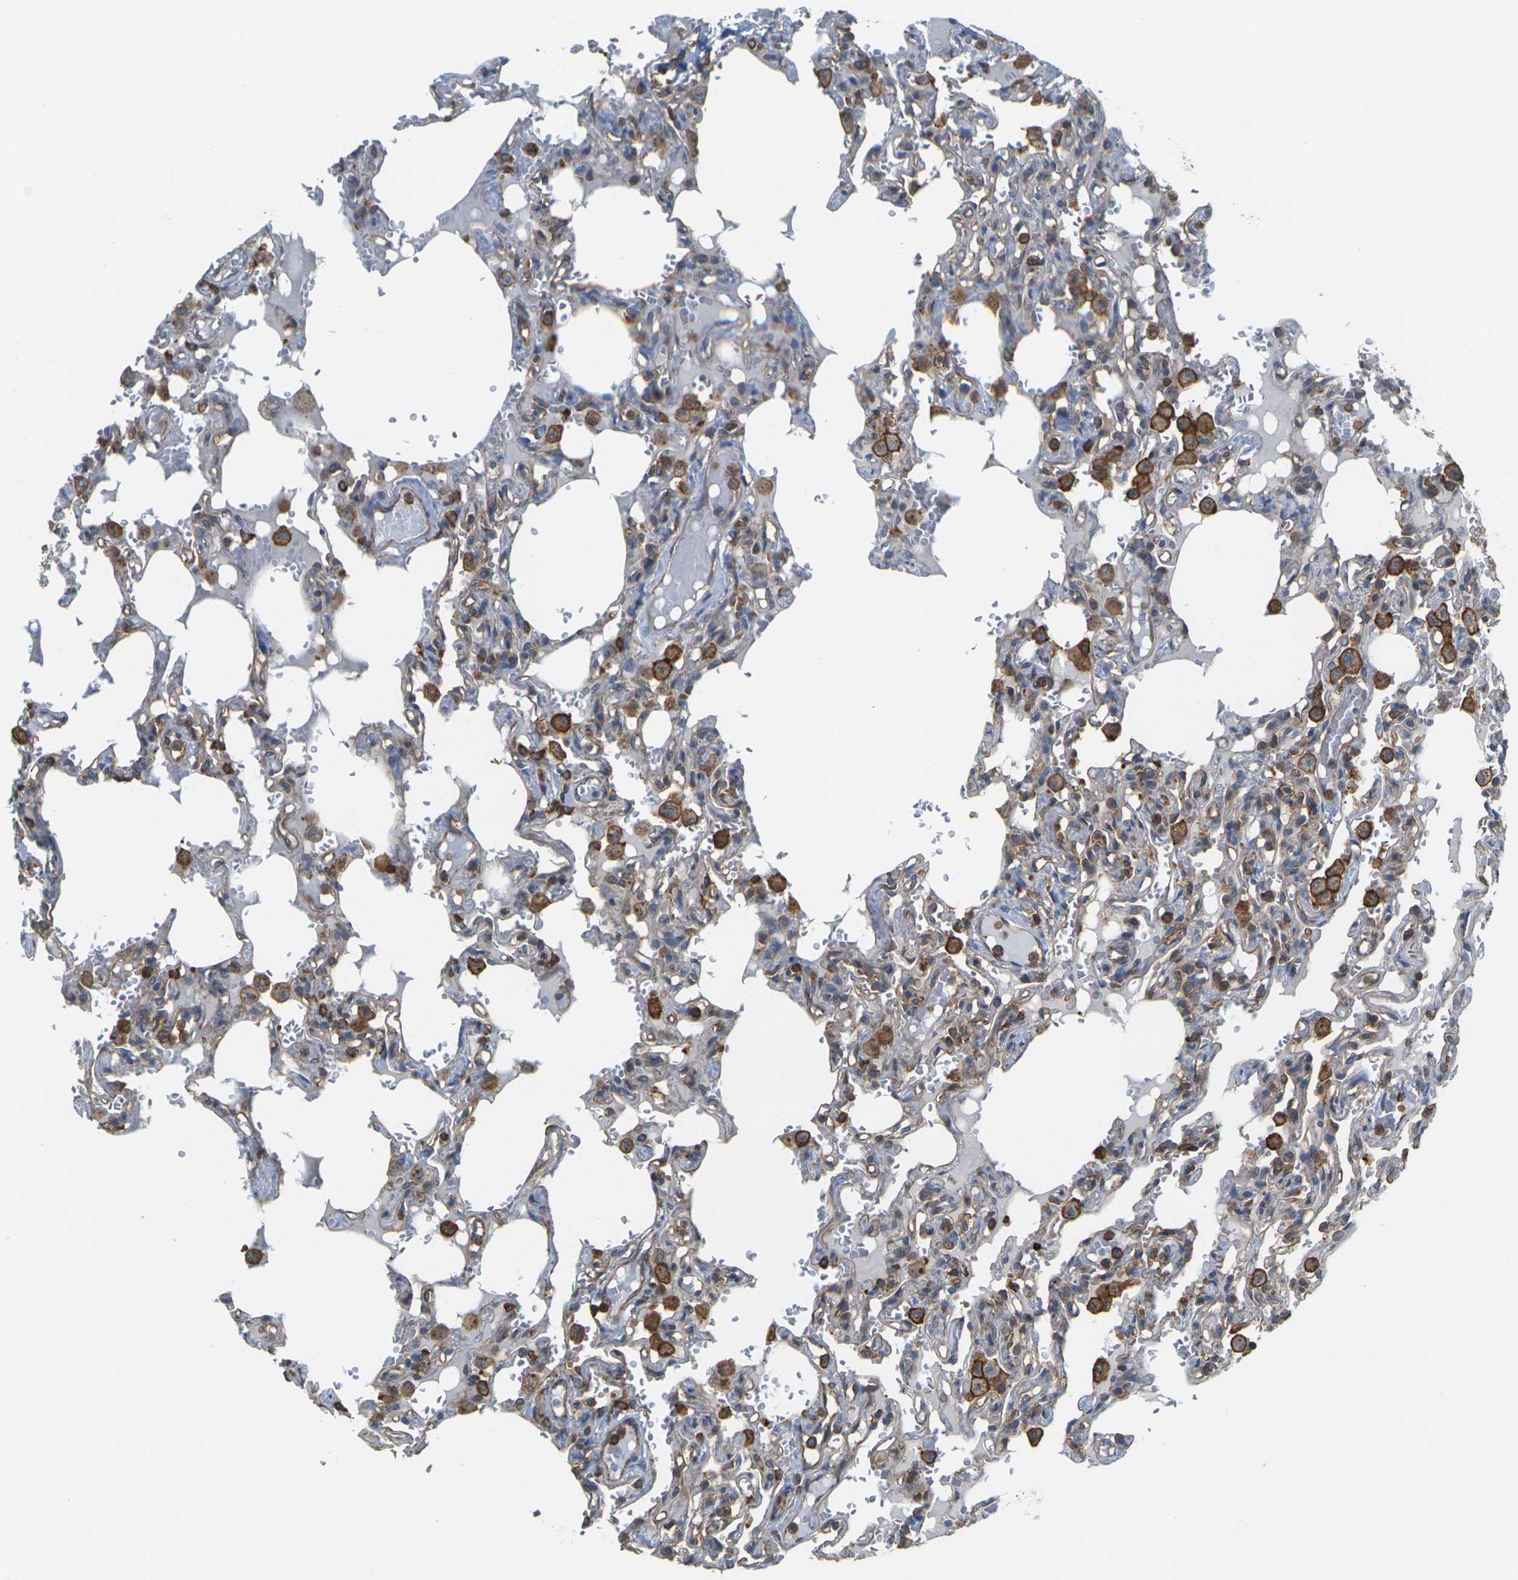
{"staining": {"intensity": "moderate", "quantity": "<25%", "location": "cytoplasmic/membranous"}, "tissue": "lung", "cell_type": "Alveolar cells", "image_type": "normal", "snomed": [{"axis": "morphology", "description": "Normal tissue, NOS"}, {"axis": "topography", "description": "Lung"}], "caption": "Protein expression analysis of normal human lung reveals moderate cytoplasmic/membranous expression in about <25% of alveolar cells.", "gene": "IQGAP1", "patient": {"sex": "male", "age": 21}}